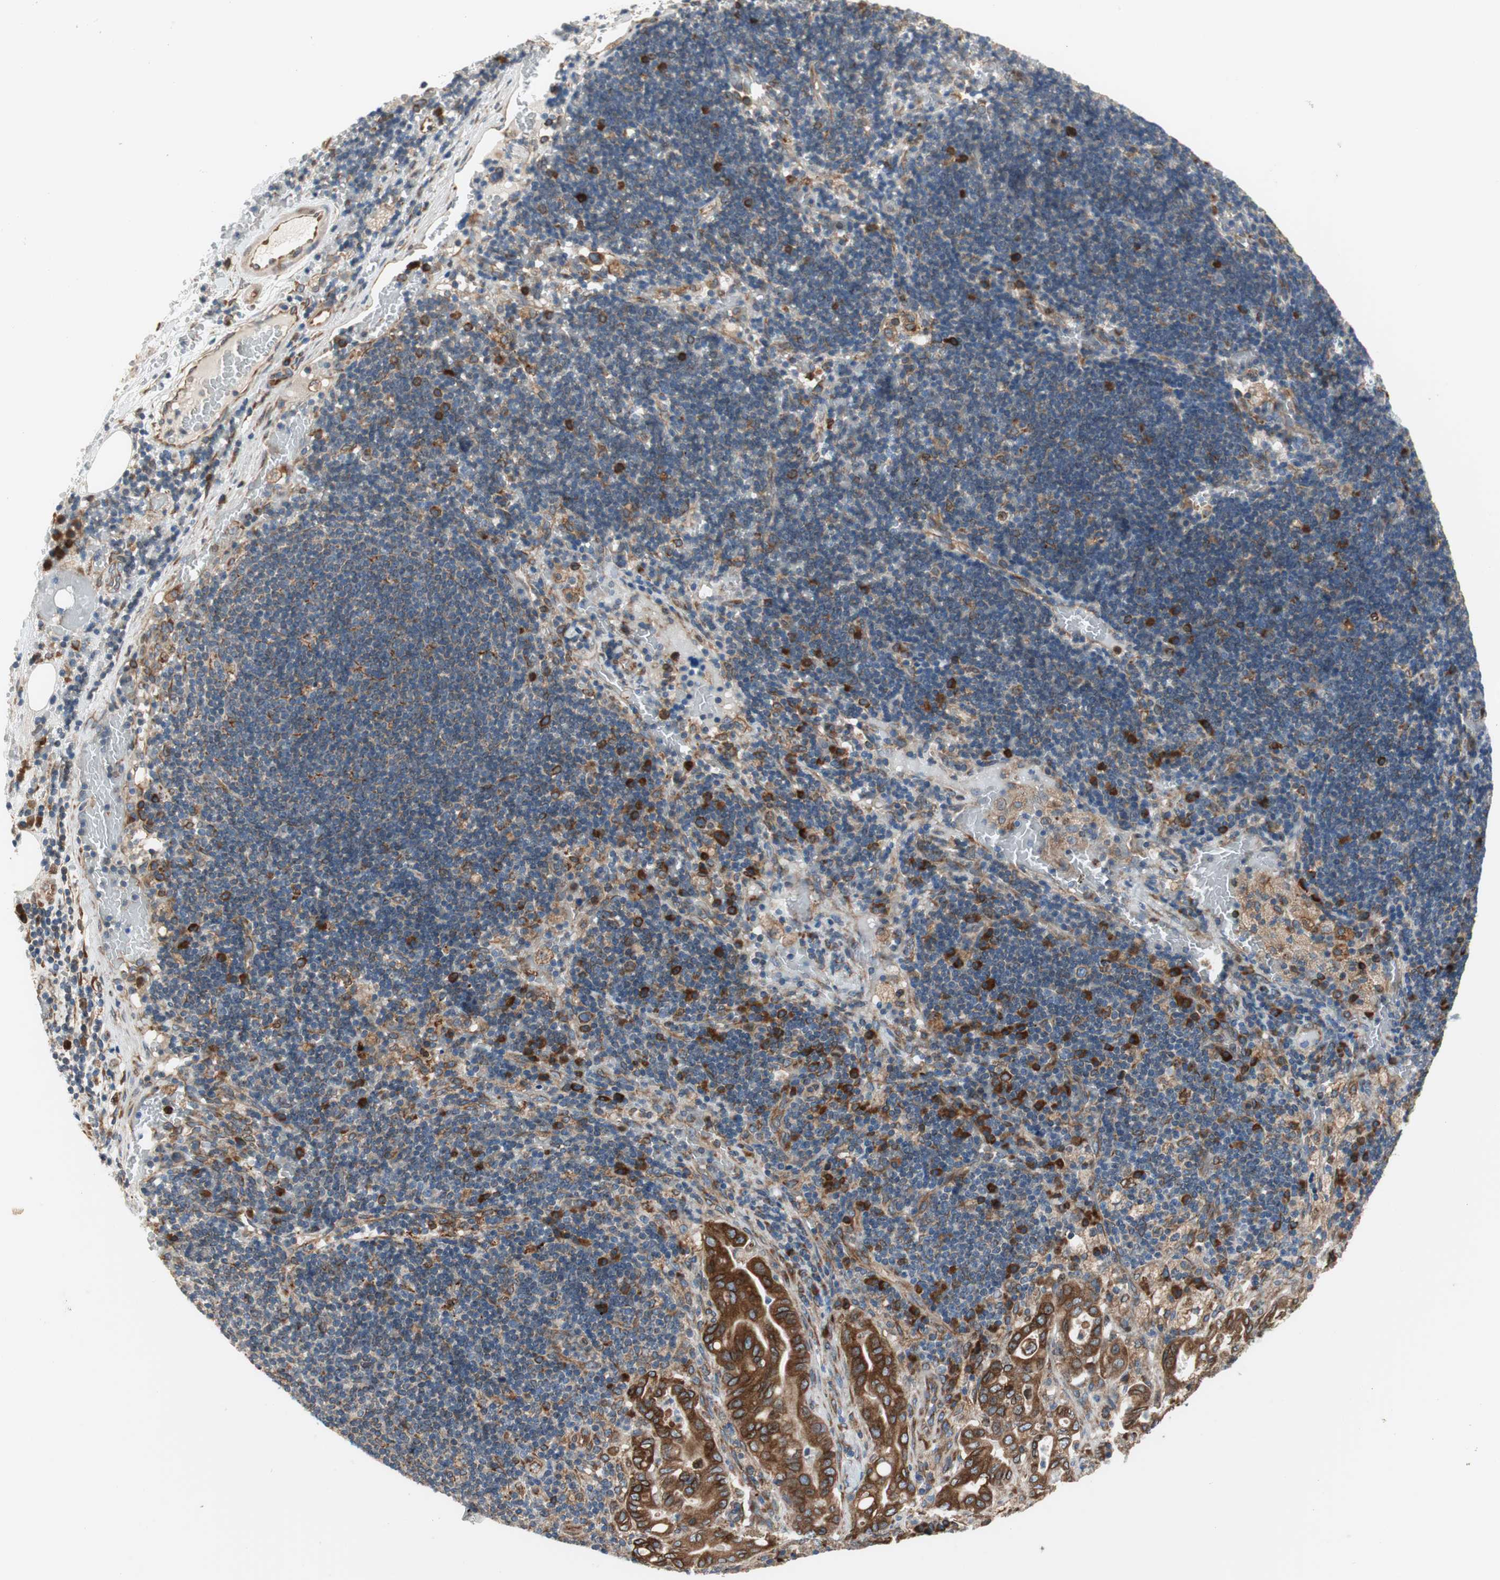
{"staining": {"intensity": "strong", "quantity": ">75%", "location": "cytoplasmic/membranous"}, "tissue": "liver cancer", "cell_type": "Tumor cells", "image_type": "cancer", "snomed": [{"axis": "morphology", "description": "Cholangiocarcinoma"}, {"axis": "topography", "description": "Liver"}], "caption": "This image displays immunohistochemistry staining of liver cancer (cholangiocarcinoma), with high strong cytoplasmic/membranous expression in about >75% of tumor cells.", "gene": "CLCC1", "patient": {"sex": "female", "age": 68}}